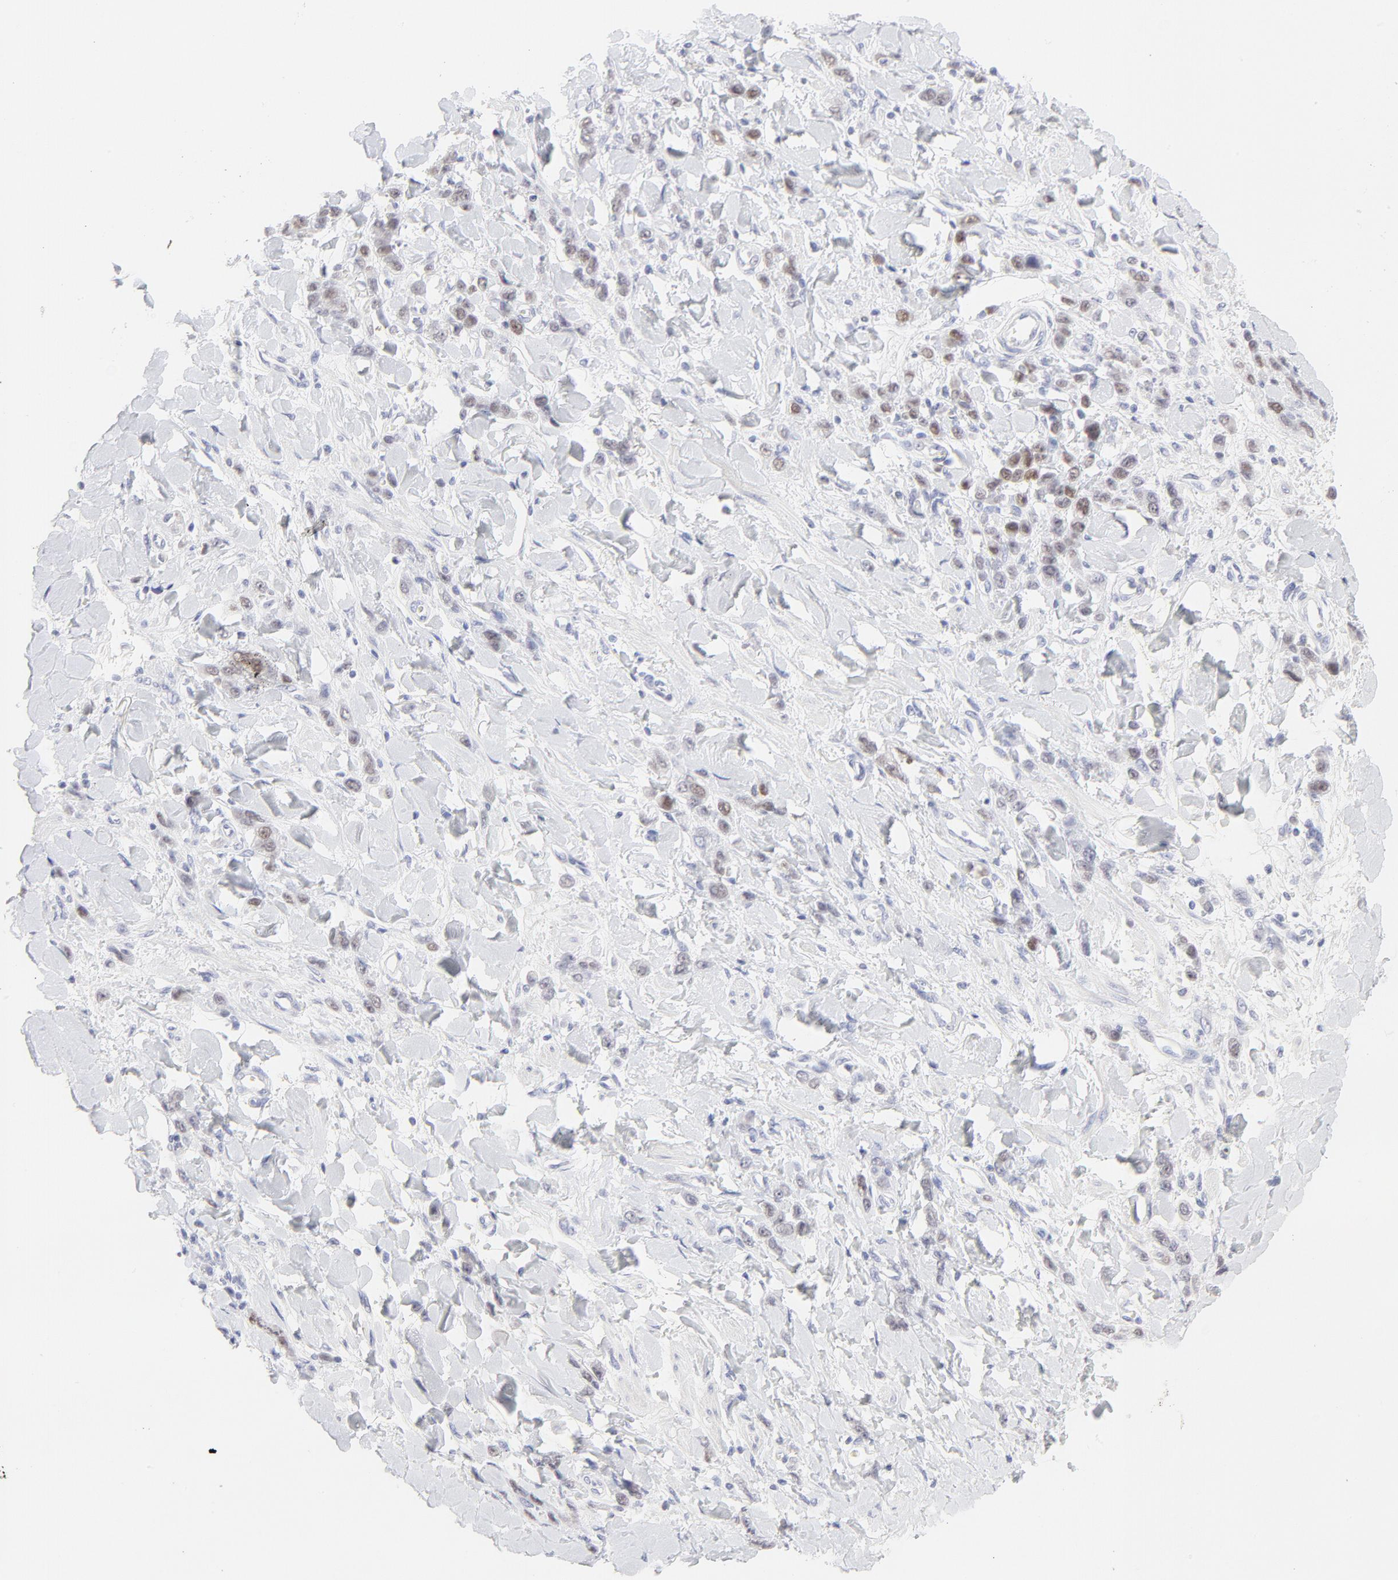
{"staining": {"intensity": "moderate", "quantity": "25%-75%", "location": "nuclear"}, "tissue": "stomach cancer", "cell_type": "Tumor cells", "image_type": "cancer", "snomed": [{"axis": "morphology", "description": "Normal tissue, NOS"}, {"axis": "morphology", "description": "Adenocarcinoma, NOS"}, {"axis": "topography", "description": "Stomach"}], "caption": "DAB immunohistochemical staining of stomach cancer (adenocarcinoma) displays moderate nuclear protein positivity in approximately 25%-75% of tumor cells.", "gene": "ELF3", "patient": {"sex": "male", "age": 82}}